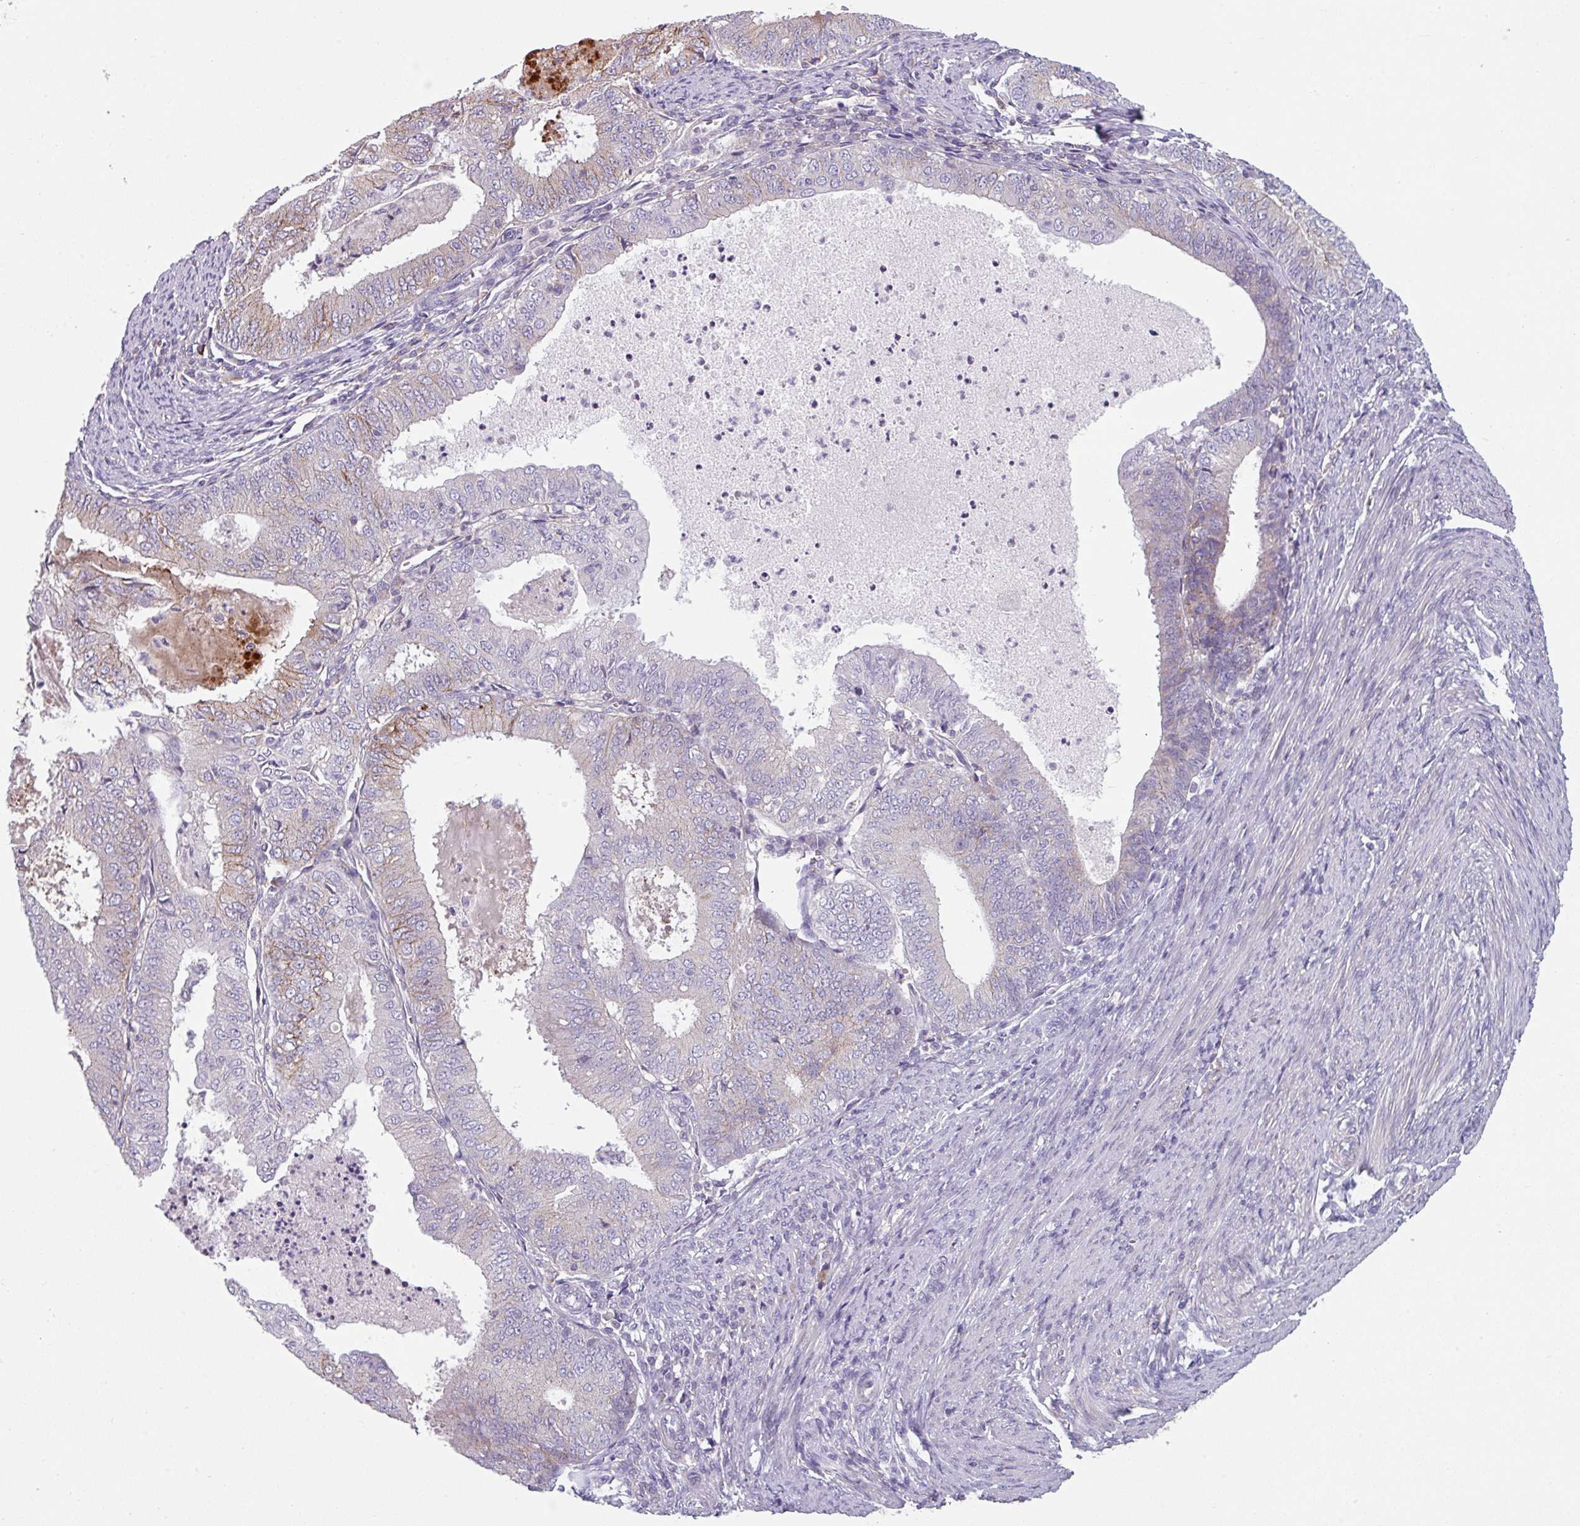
{"staining": {"intensity": "moderate", "quantity": "<25%", "location": "cytoplasmic/membranous"}, "tissue": "endometrial cancer", "cell_type": "Tumor cells", "image_type": "cancer", "snomed": [{"axis": "morphology", "description": "Adenocarcinoma, NOS"}, {"axis": "topography", "description": "Endometrium"}], "caption": "Moderate cytoplasmic/membranous expression for a protein is seen in approximately <25% of tumor cells of endometrial cancer (adenocarcinoma) using immunohistochemistry.", "gene": "TMEM132A", "patient": {"sex": "female", "age": 57}}